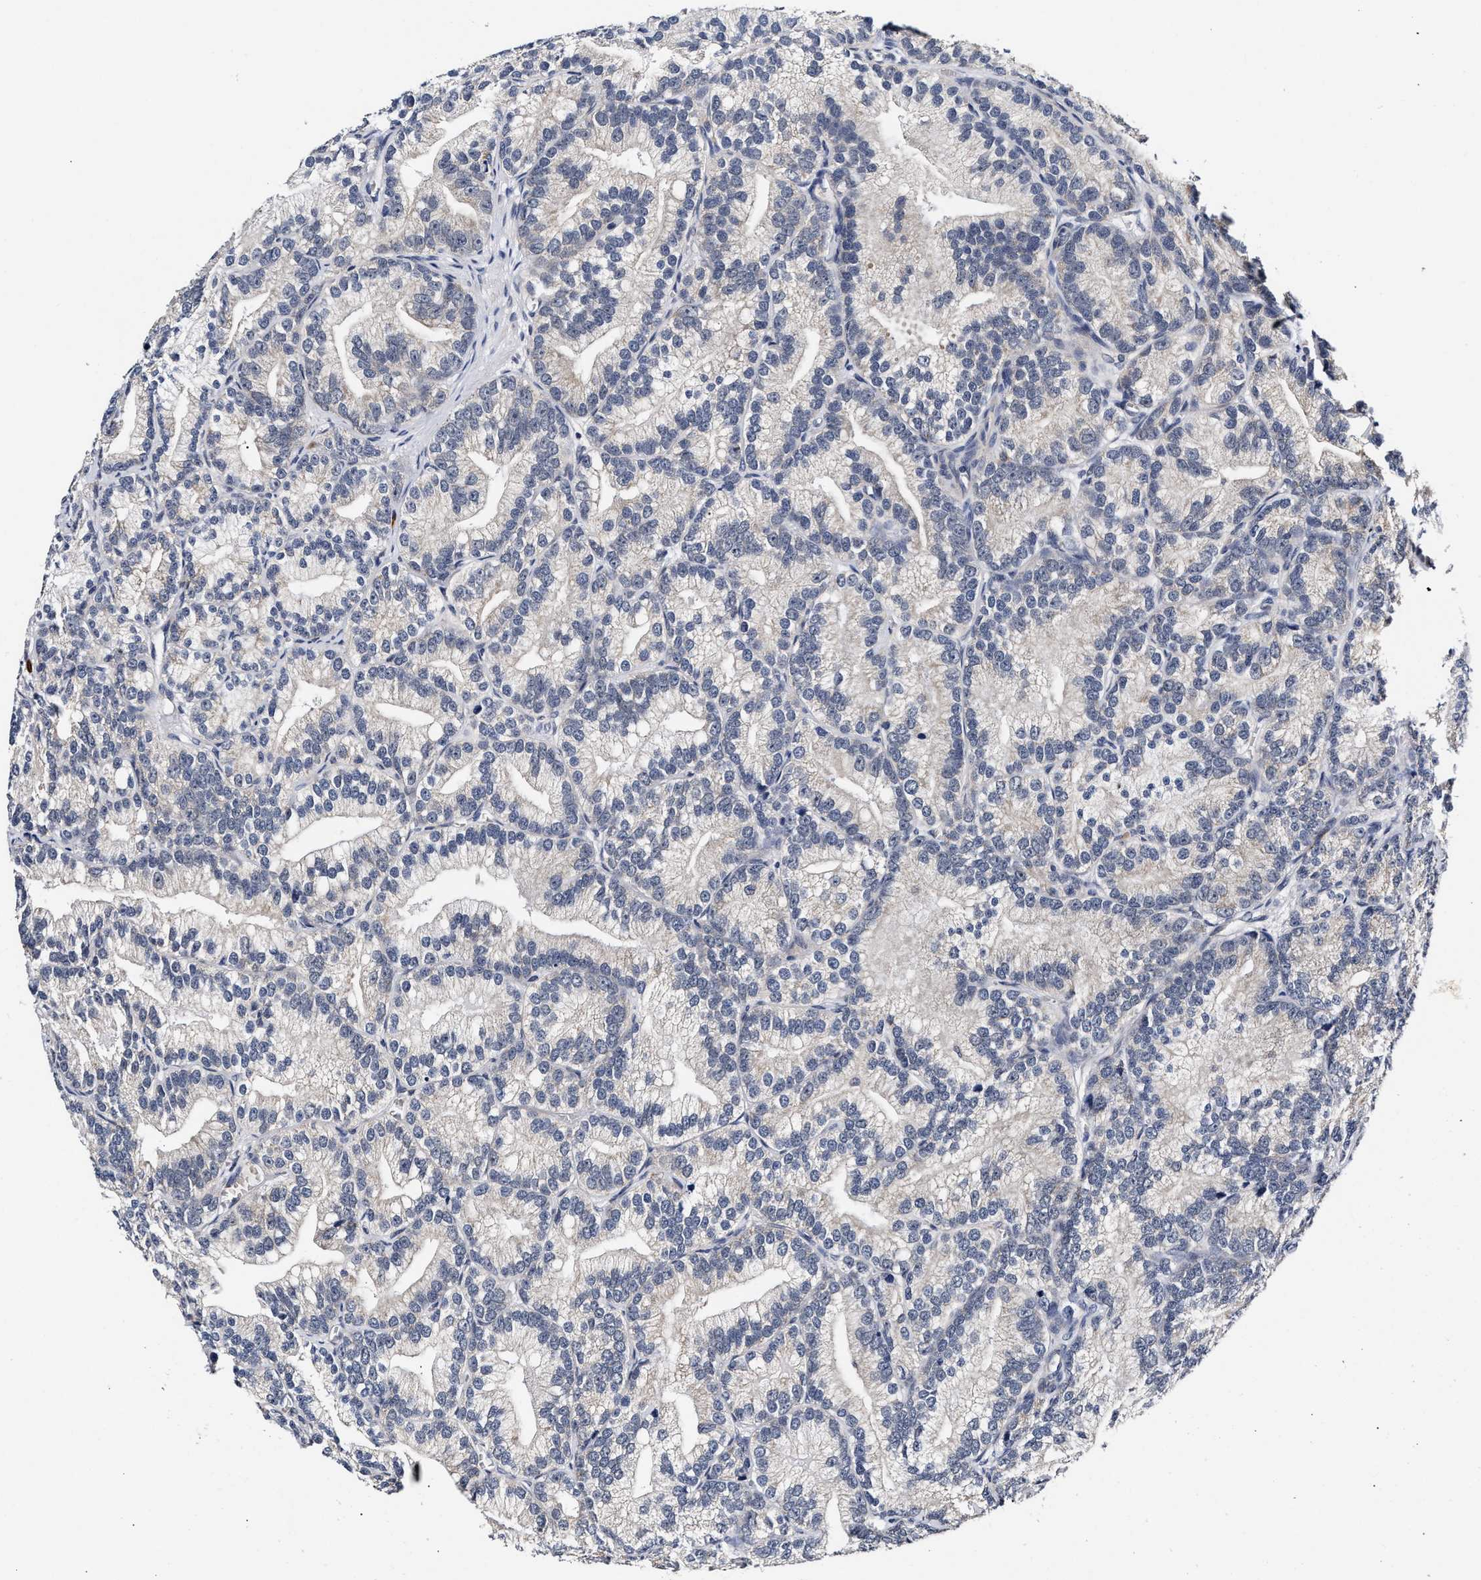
{"staining": {"intensity": "negative", "quantity": "none", "location": "none"}, "tissue": "prostate cancer", "cell_type": "Tumor cells", "image_type": "cancer", "snomed": [{"axis": "morphology", "description": "Adenocarcinoma, Low grade"}, {"axis": "topography", "description": "Prostate"}], "caption": "Tumor cells show no significant staining in prostate adenocarcinoma (low-grade). (DAB (3,3'-diaminobenzidine) immunohistochemistry with hematoxylin counter stain).", "gene": "RINT1", "patient": {"sex": "male", "age": 89}}